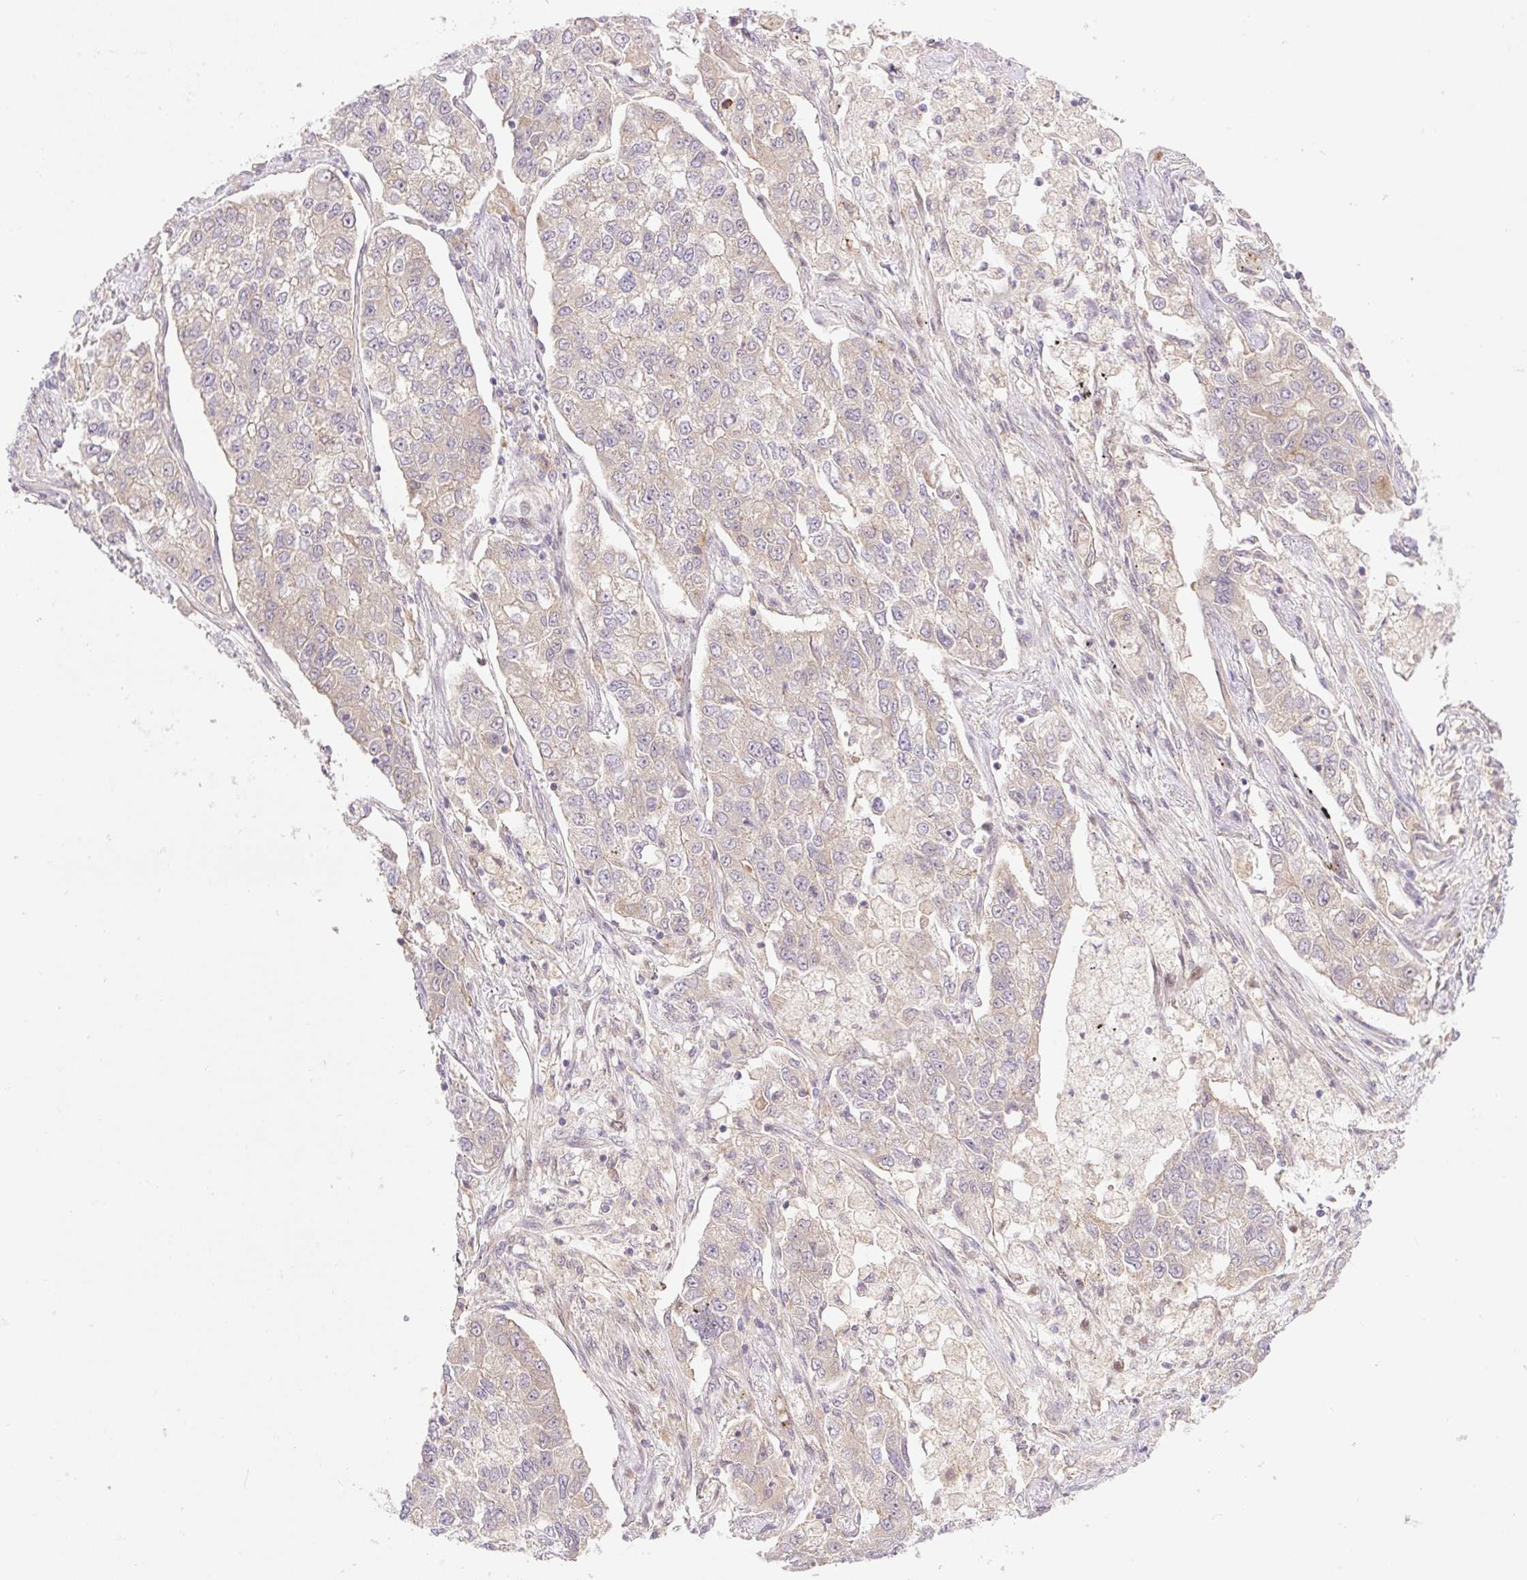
{"staining": {"intensity": "weak", "quantity": "<25%", "location": "cytoplasmic/membranous"}, "tissue": "lung cancer", "cell_type": "Tumor cells", "image_type": "cancer", "snomed": [{"axis": "morphology", "description": "Adenocarcinoma, NOS"}, {"axis": "topography", "description": "Lung"}], "caption": "DAB immunohistochemical staining of human lung cancer demonstrates no significant expression in tumor cells.", "gene": "VPS25", "patient": {"sex": "male", "age": 49}}